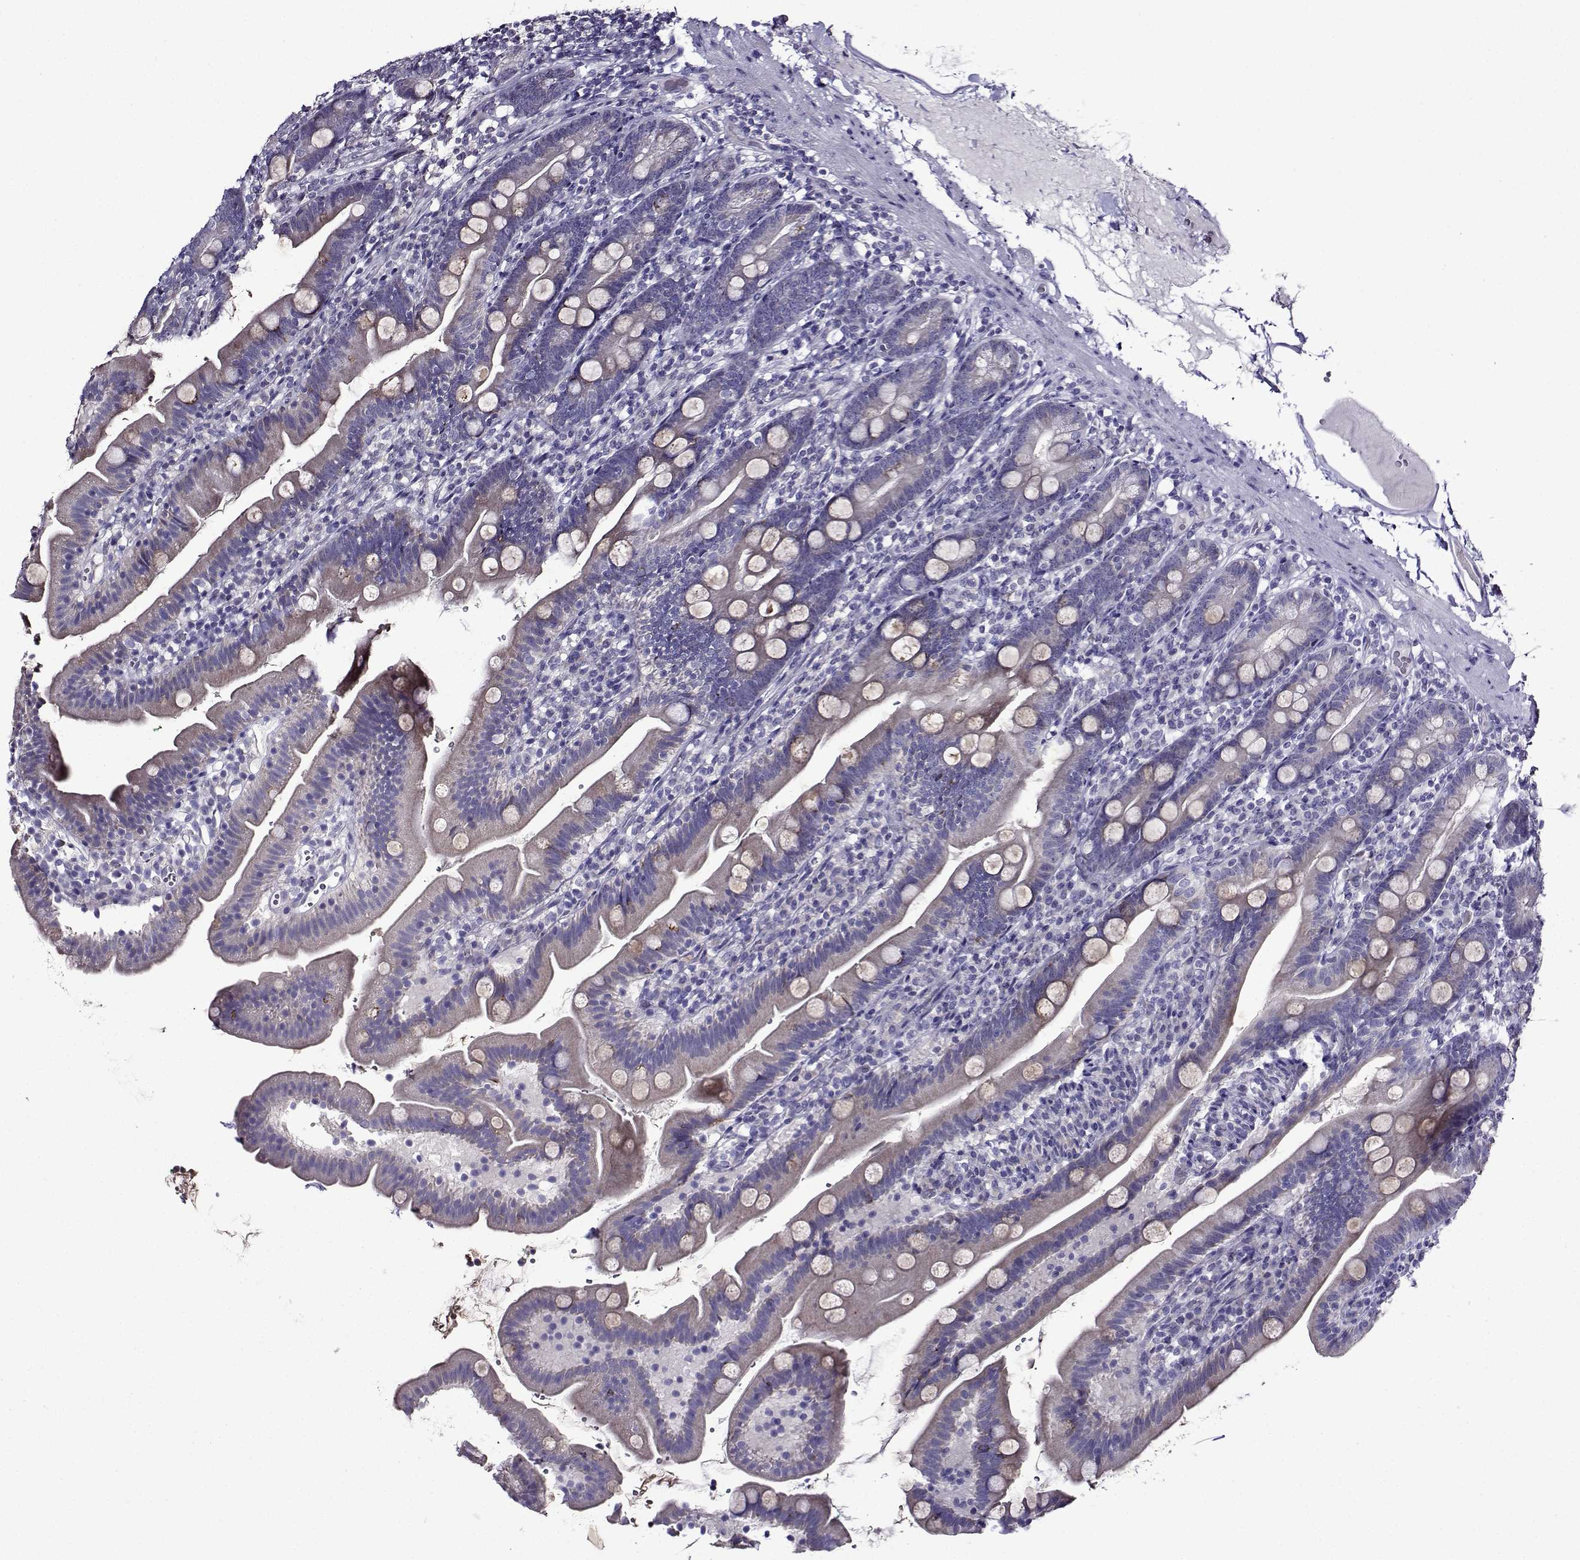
{"staining": {"intensity": "moderate", "quantity": "<25%", "location": "cytoplasmic/membranous"}, "tissue": "duodenum", "cell_type": "Glandular cells", "image_type": "normal", "snomed": [{"axis": "morphology", "description": "Normal tissue, NOS"}, {"axis": "topography", "description": "Duodenum"}], "caption": "Immunohistochemistry (IHC) photomicrograph of benign duodenum stained for a protein (brown), which reveals low levels of moderate cytoplasmic/membranous staining in about <25% of glandular cells.", "gene": "TMEM266", "patient": {"sex": "female", "age": 67}}